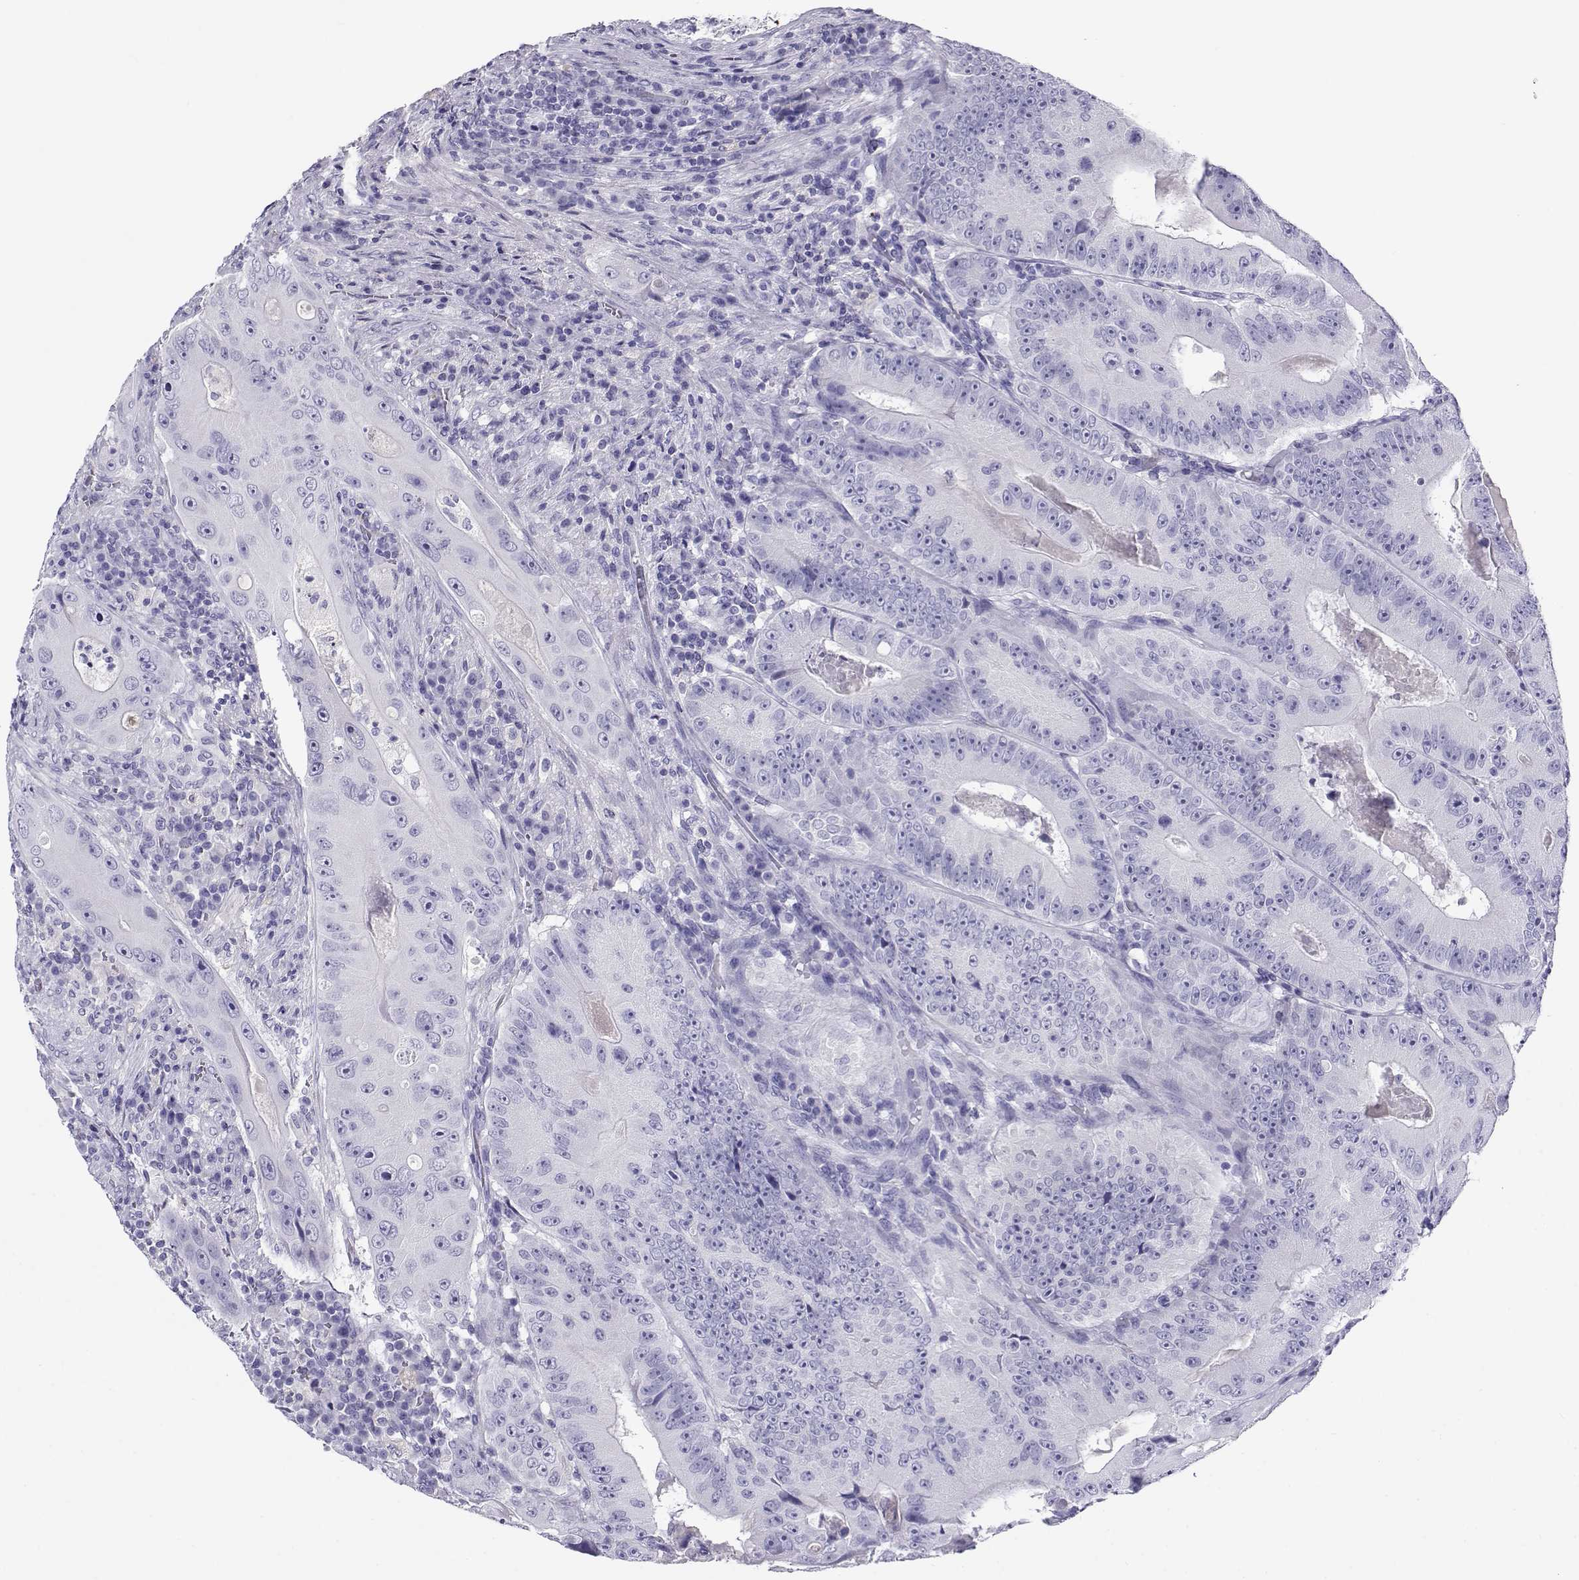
{"staining": {"intensity": "negative", "quantity": "none", "location": "none"}, "tissue": "colorectal cancer", "cell_type": "Tumor cells", "image_type": "cancer", "snomed": [{"axis": "morphology", "description": "Adenocarcinoma, NOS"}, {"axis": "topography", "description": "Colon"}], "caption": "Image shows no significant protein positivity in tumor cells of colorectal adenocarcinoma.", "gene": "RHOXF2", "patient": {"sex": "female", "age": 86}}